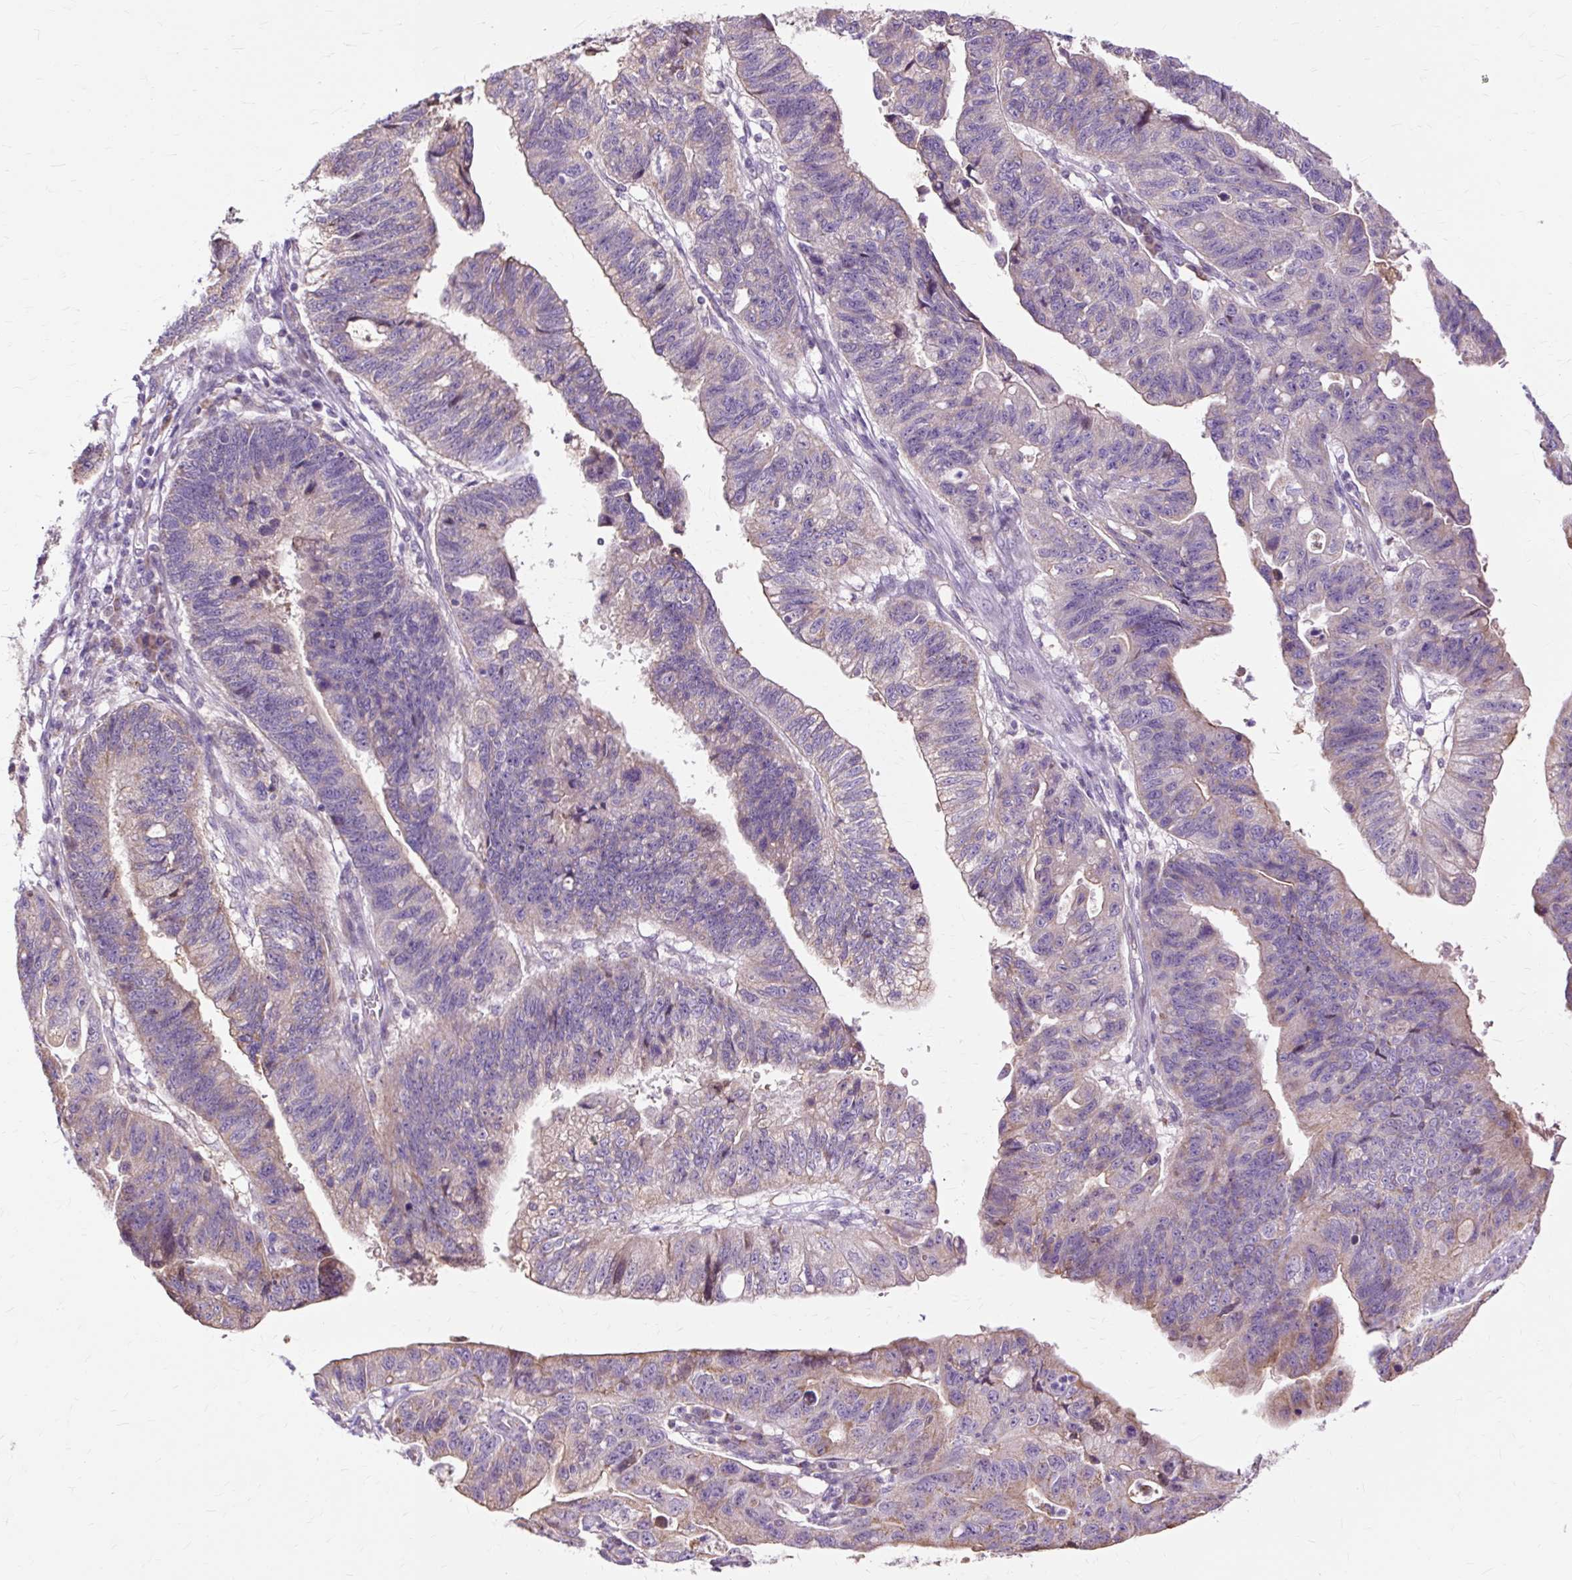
{"staining": {"intensity": "weak", "quantity": "25%-75%", "location": "cytoplasmic/membranous"}, "tissue": "stomach cancer", "cell_type": "Tumor cells", "image_type": "cancer", "snomed": [{"axis": "morphology", "description": "Adenocarcinoma, NOS"}, {"axis": "topography", "description": "Stomach"}], "caption": "There is low levels of weak cytoplasmic/membranous positivity in tumor cells of stomach cancer (adenocarcinoma), as demonstrated by immunohistochemical staining (brown color).", "gene": "PDZD2", "patient": {"sex": "male", "age": 59}}